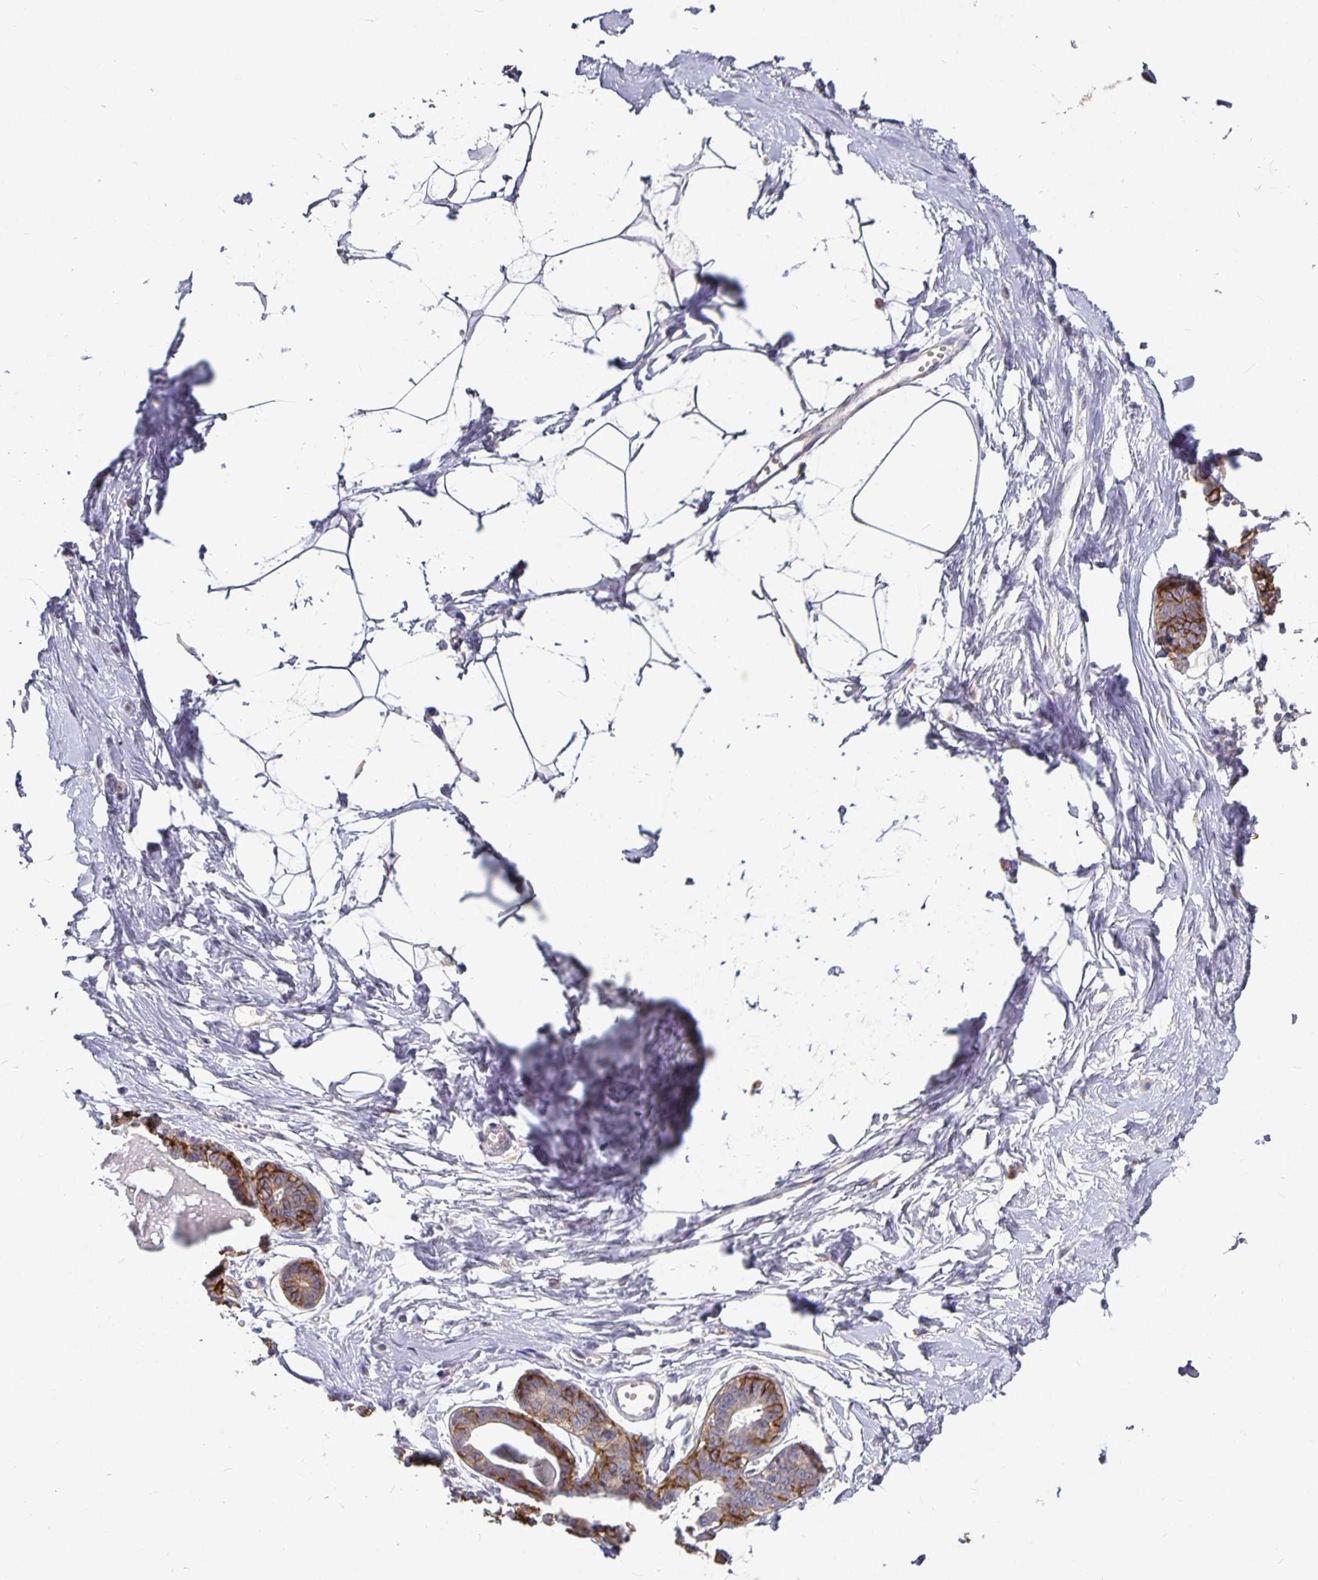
{"staining": {"intensity": "negative", "quantity": "none", "location": "none"}, "tissue": "breast", "cell_type": "Adipocytes", "image_type": "normal", "snomed": [{"axis": "morphology", "description": "Normal tissue, NOS"}, {"axis": "topography", "description": "Breast"}], "caption": "Micrograph shows no significant protein expression in adipocytes of normal breast.", "gene": "CA12", "patient": {"sex": "female", "age": 45}}